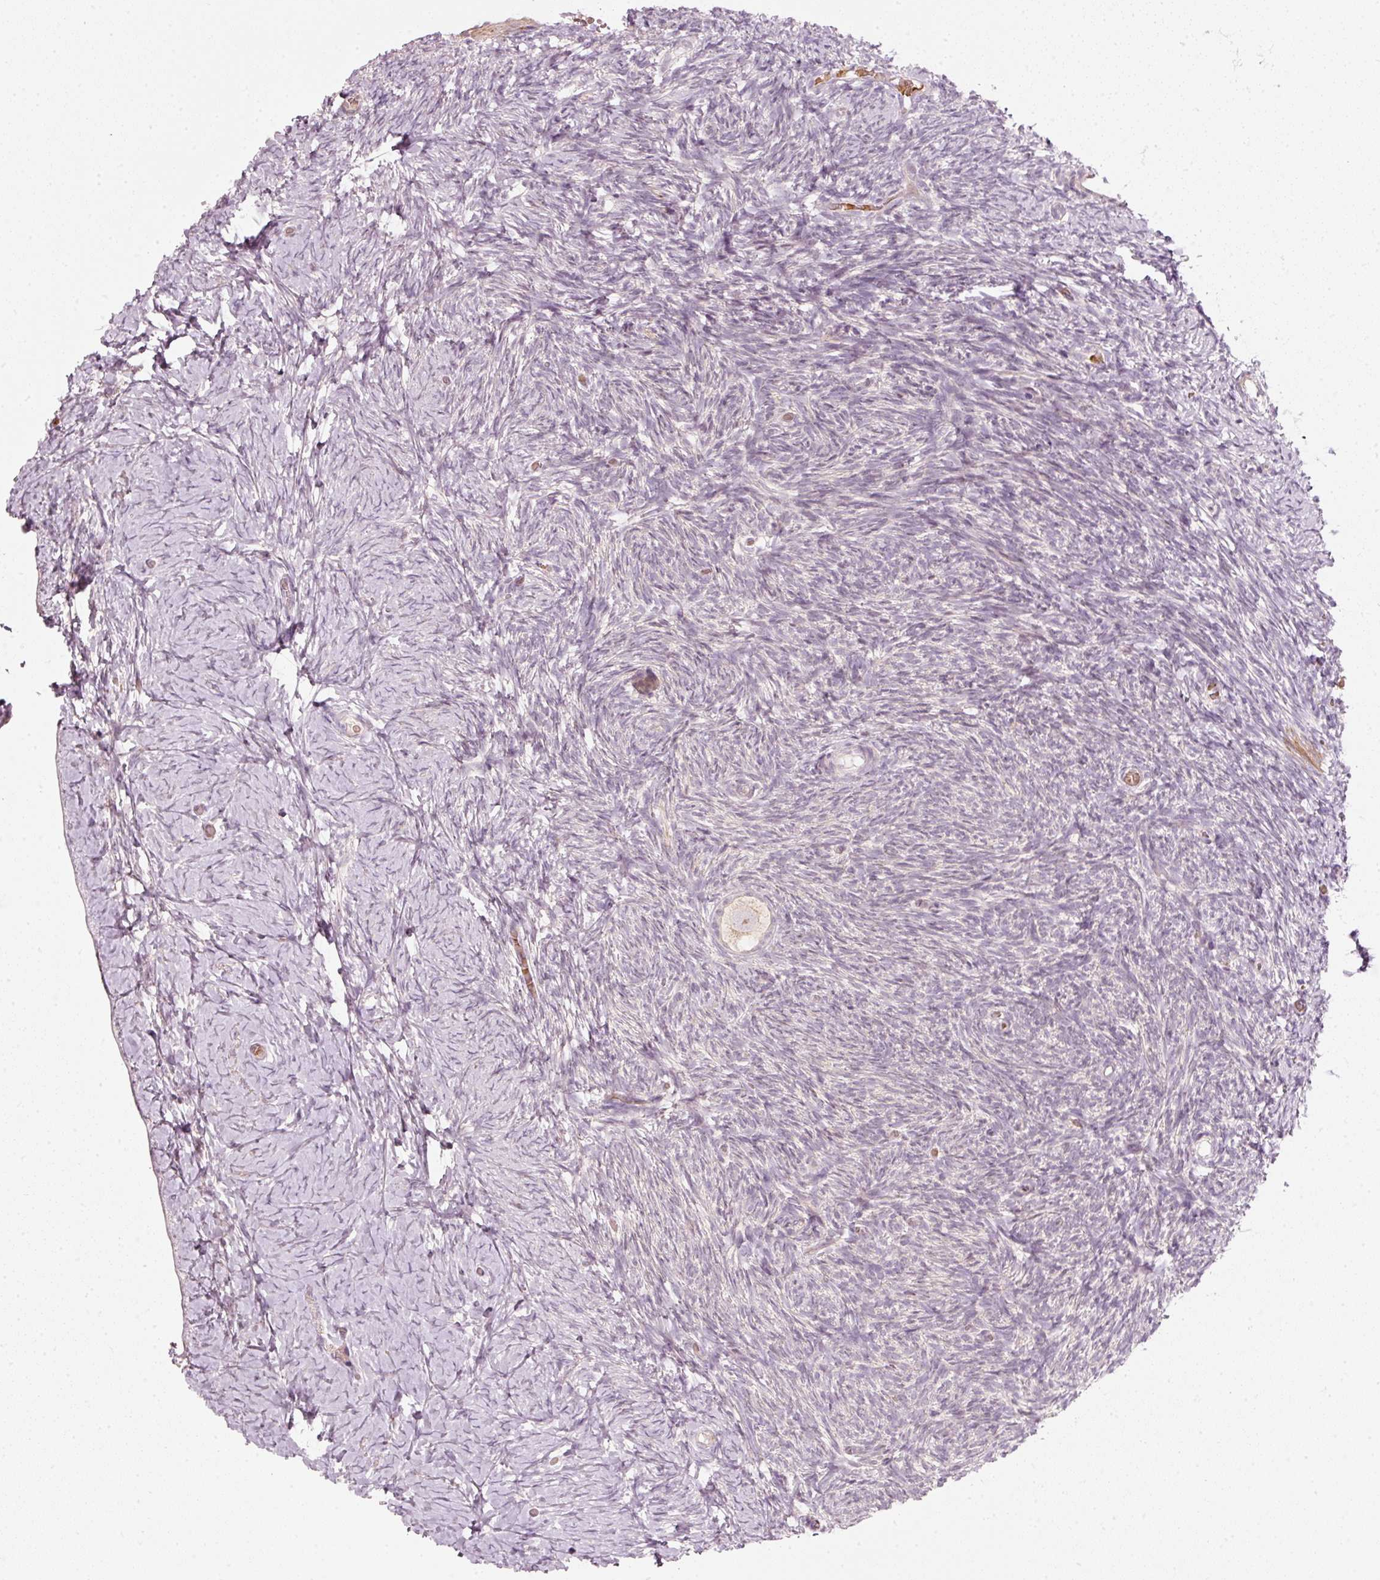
{"staining": {"intensity": "weak", "quantity": "25%-75%", "location": "cytoplasmic/membranous"}, "tissue": "ovary", "cell_type": "Follicle cells", "image_type": "normal", "snomed": [{"axis": "morphology", "description": "Normal tissue, NOS"}, {"axis": "topography", "description": "Ovary"}], "caption": "Immunohistochemistry (IHC) image of normal ovary stained for a protein (brown), which reveals low levels of weak cytoplasmic/membranous staining in about 25%-75% of follicle cells.", "gene": "KCNQ1", "patient": {"sex": "female", "age": 39}}